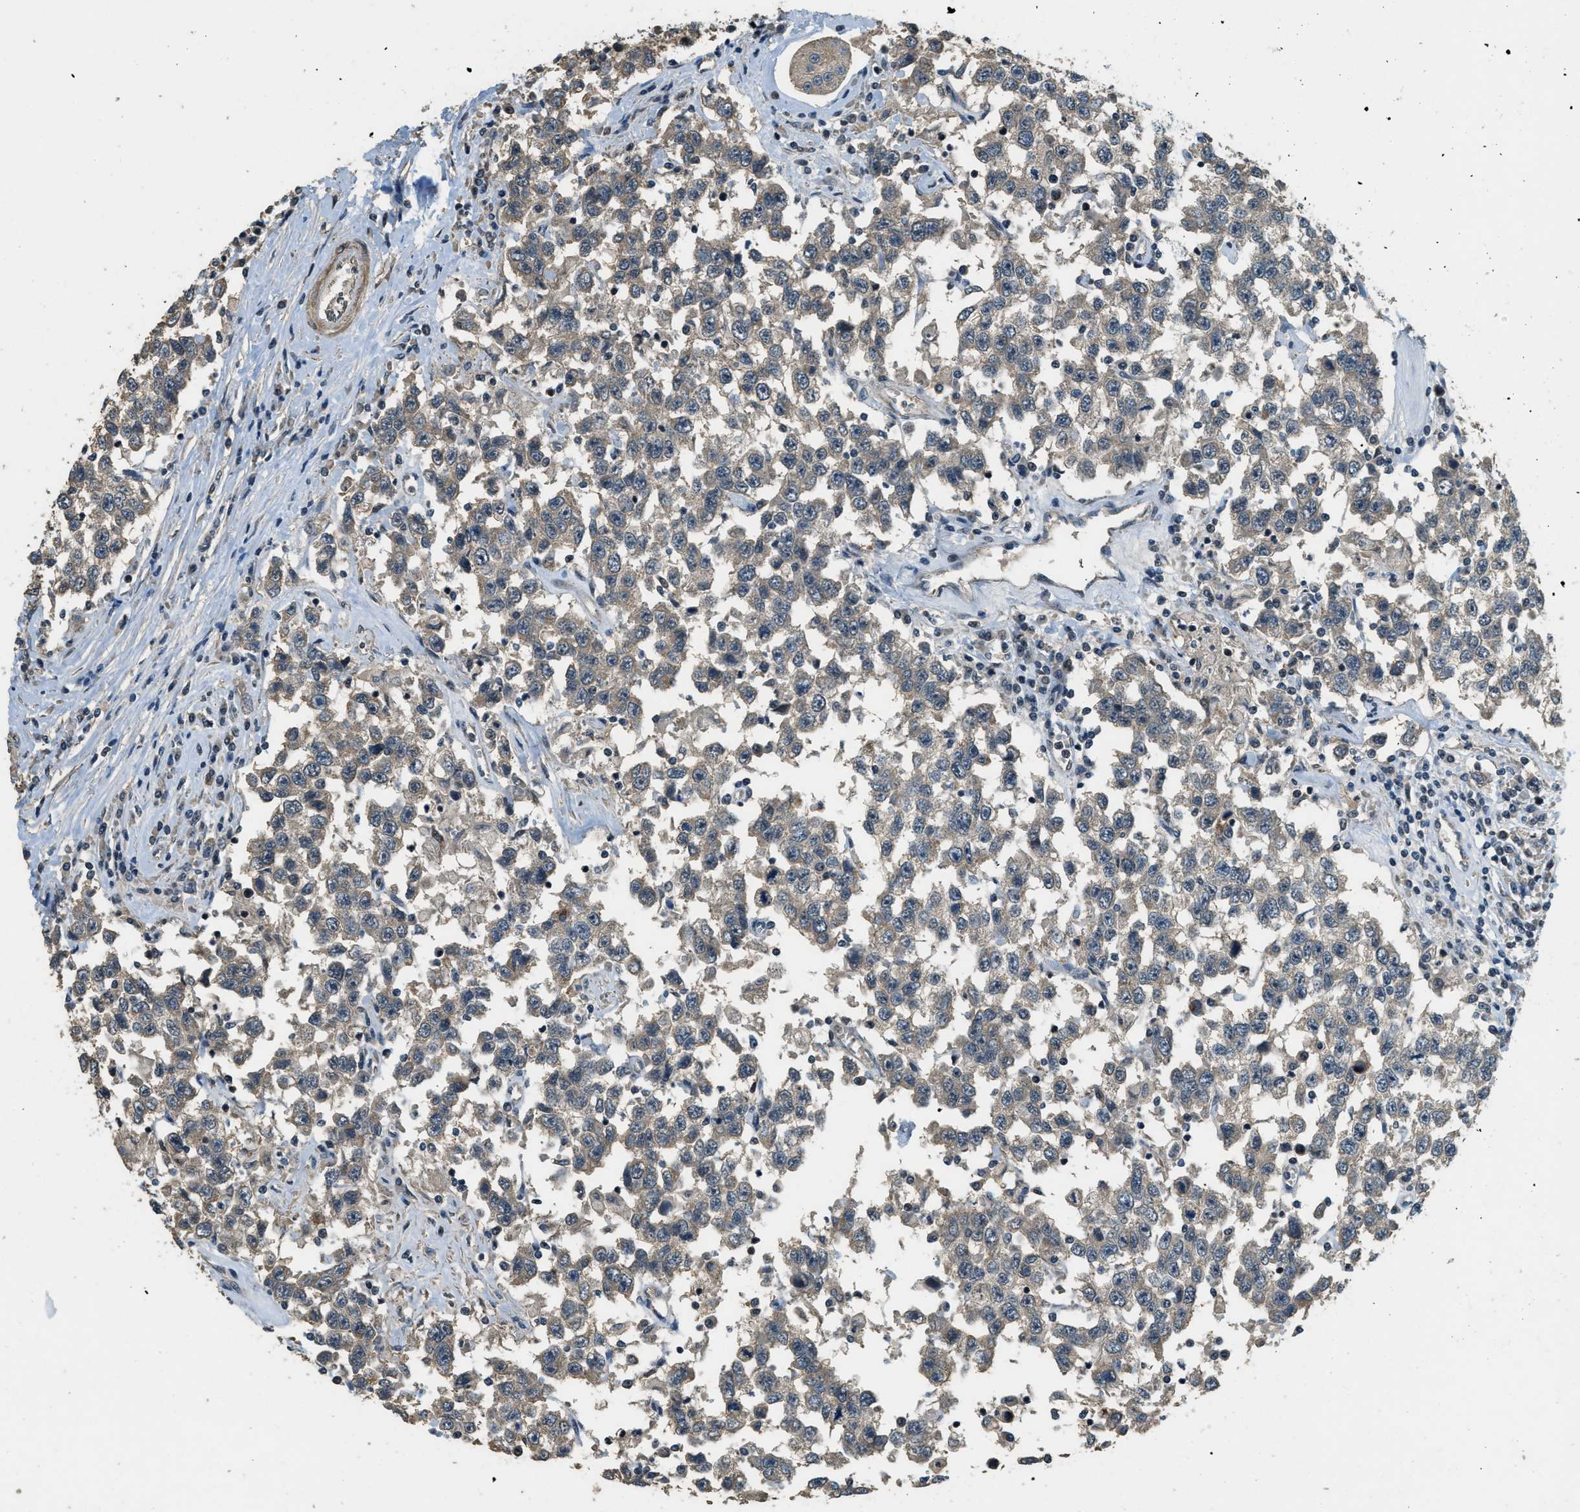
{"staining": {"intensity": "weak", "quantity": ">75%", "location": "cytoplasmic/membranous"}, "tissue": "testis cancer", "cell_type": "Tumor cells", "image_type": "cancer", "snomed": [{"axis": "morphology", "description": "Seminoma, NOS"}, {"axis": "topography", "description": "Testis"}], "caption": "Immunohistochemistry (IHC) histopathology image of testis cancer (seminoma) stained for a protein (brown), which displays low levels of weak cytoplasmic/membranous positivity in about >75% of tumor cells.", "gene": "MED21", "patient": {"sex": "male", "age": 41}}